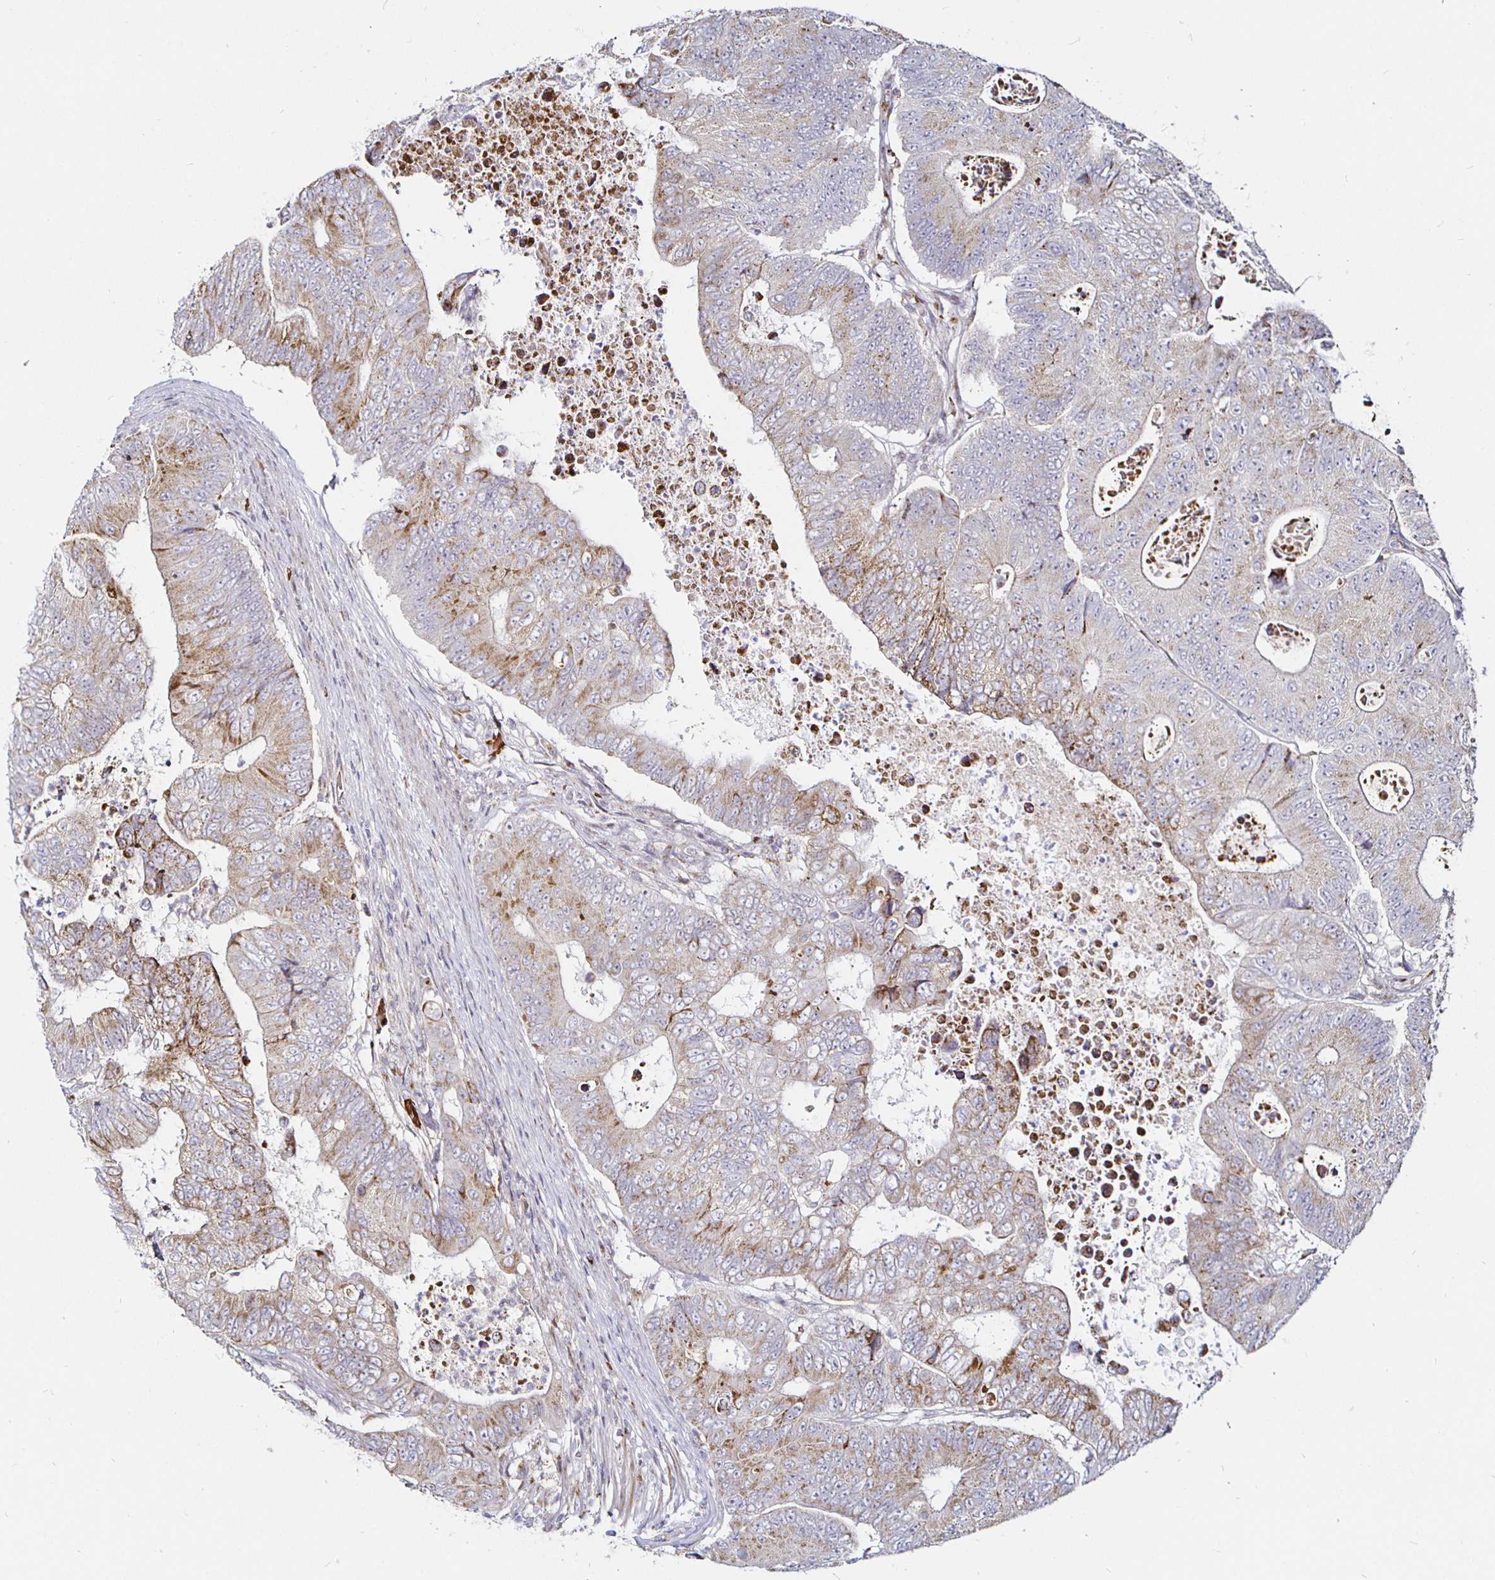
{"staining": {"intensity": "weak", "quantity": "25%-75%", "location": "cytoplasmic/membranous"}, "tissue": "colorectal cancer", "cell_type": "Tumor cells", "image_type": "cancer", "snomed": [{"axis": "morphology", "description": "Adenocarcinoma, NOS"}, {"axis": "topography", "description": "Colon"}], "caption": "This is a histology image of immunohistochemistry (IHC) staining of colorectal cancer, which shows weak positivity in the cytoplasmic/membranous of tumor cells.", "gene": "ATG3", "patient": {"sex": "female", "age": 48}}